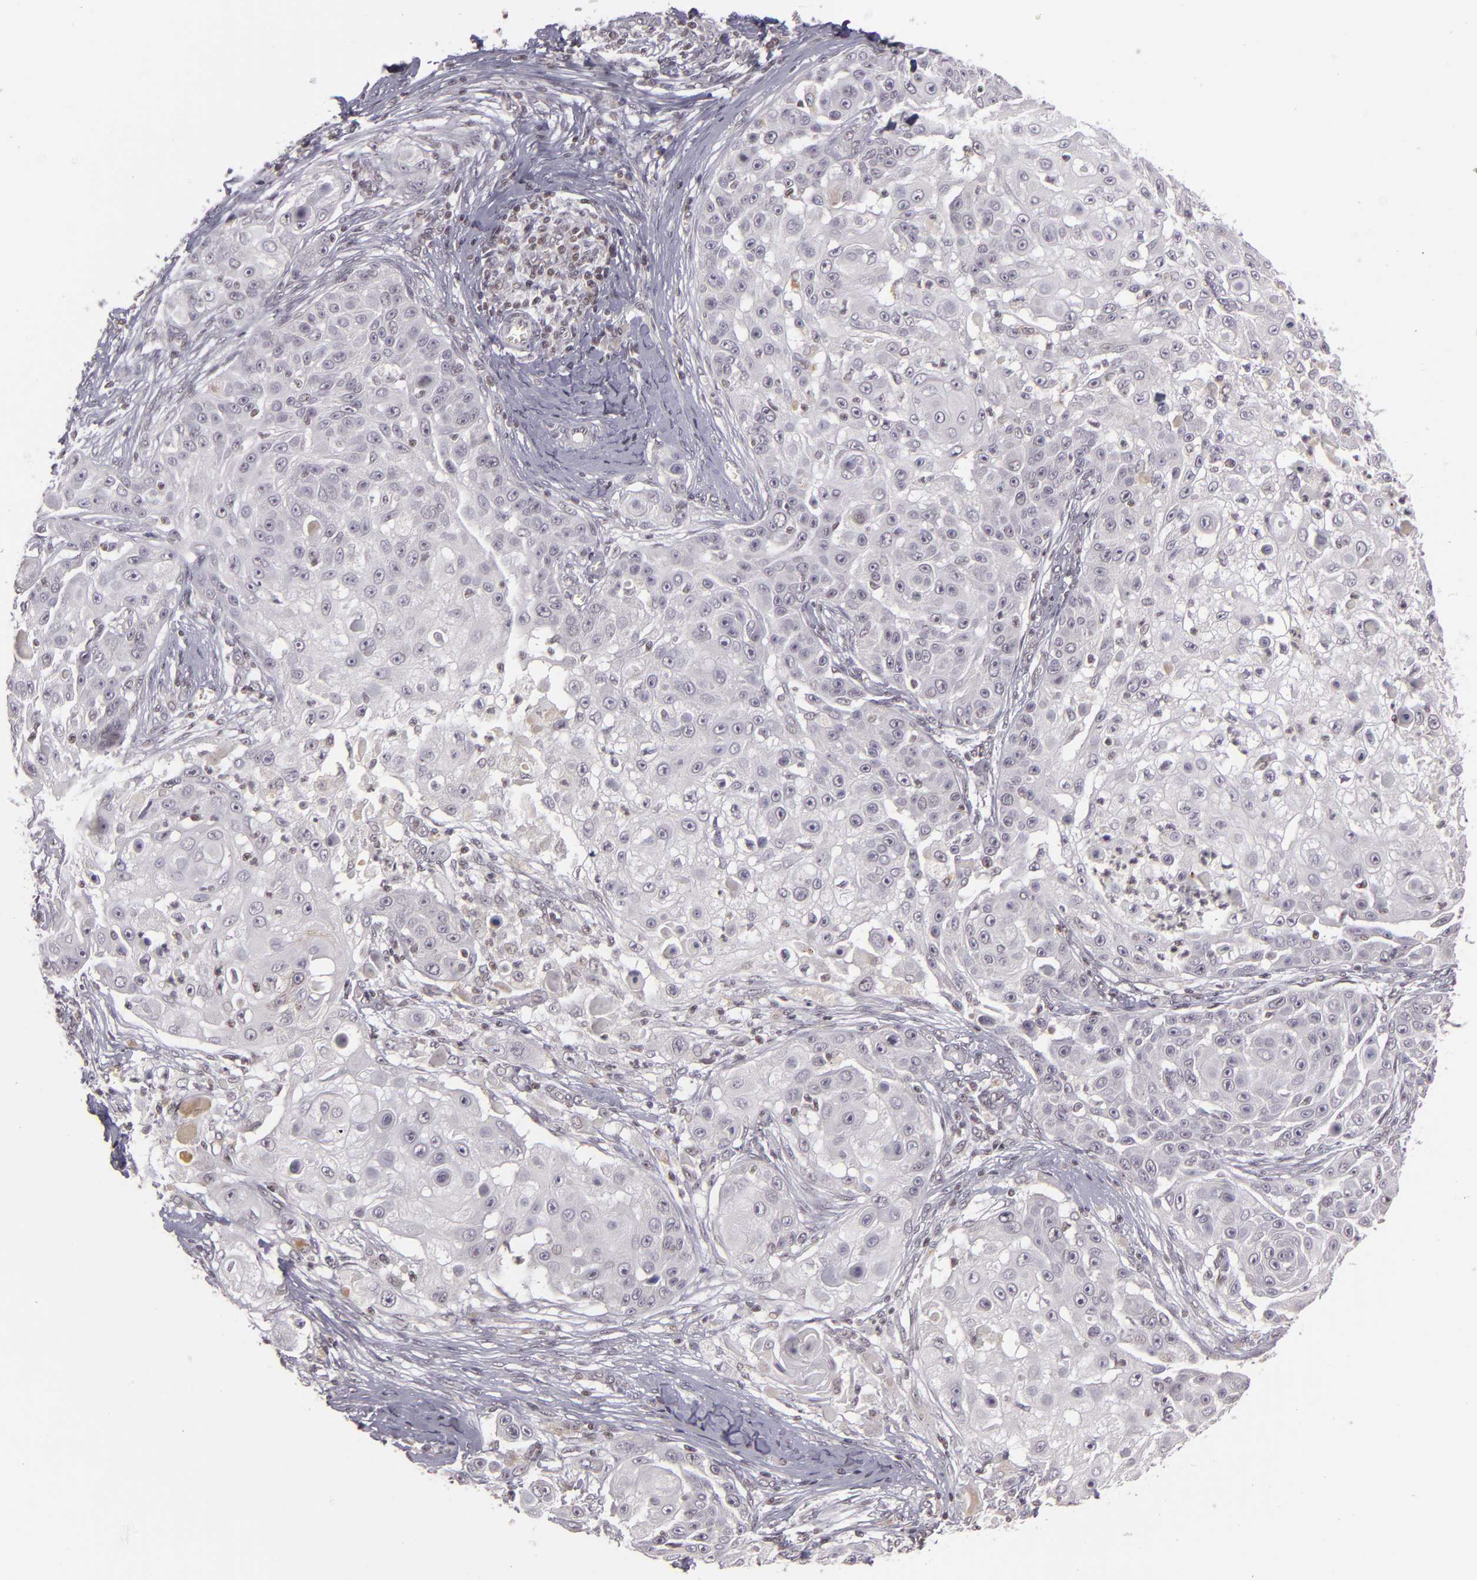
{"staining": {"intensity": "weak", "quantity": "<25%", "location": "cytoplasmic/membranous,nuclear"}, "tissue": "skin cancer", "cell_type": "Tumor cells", "image_type": "cancer", "snomed": [{"axis": "morphology", "description": "Squamous cell carcinoma, NOS"}, {"axis": "topography", "description": "Skin"}], "caption": "Immunohistochemistry of skin cancer shows no positivity in tumor cells. Nuclei are stained in blue.", "gene": "ZFX", "patient": {"sex": "female", "age": 57}}